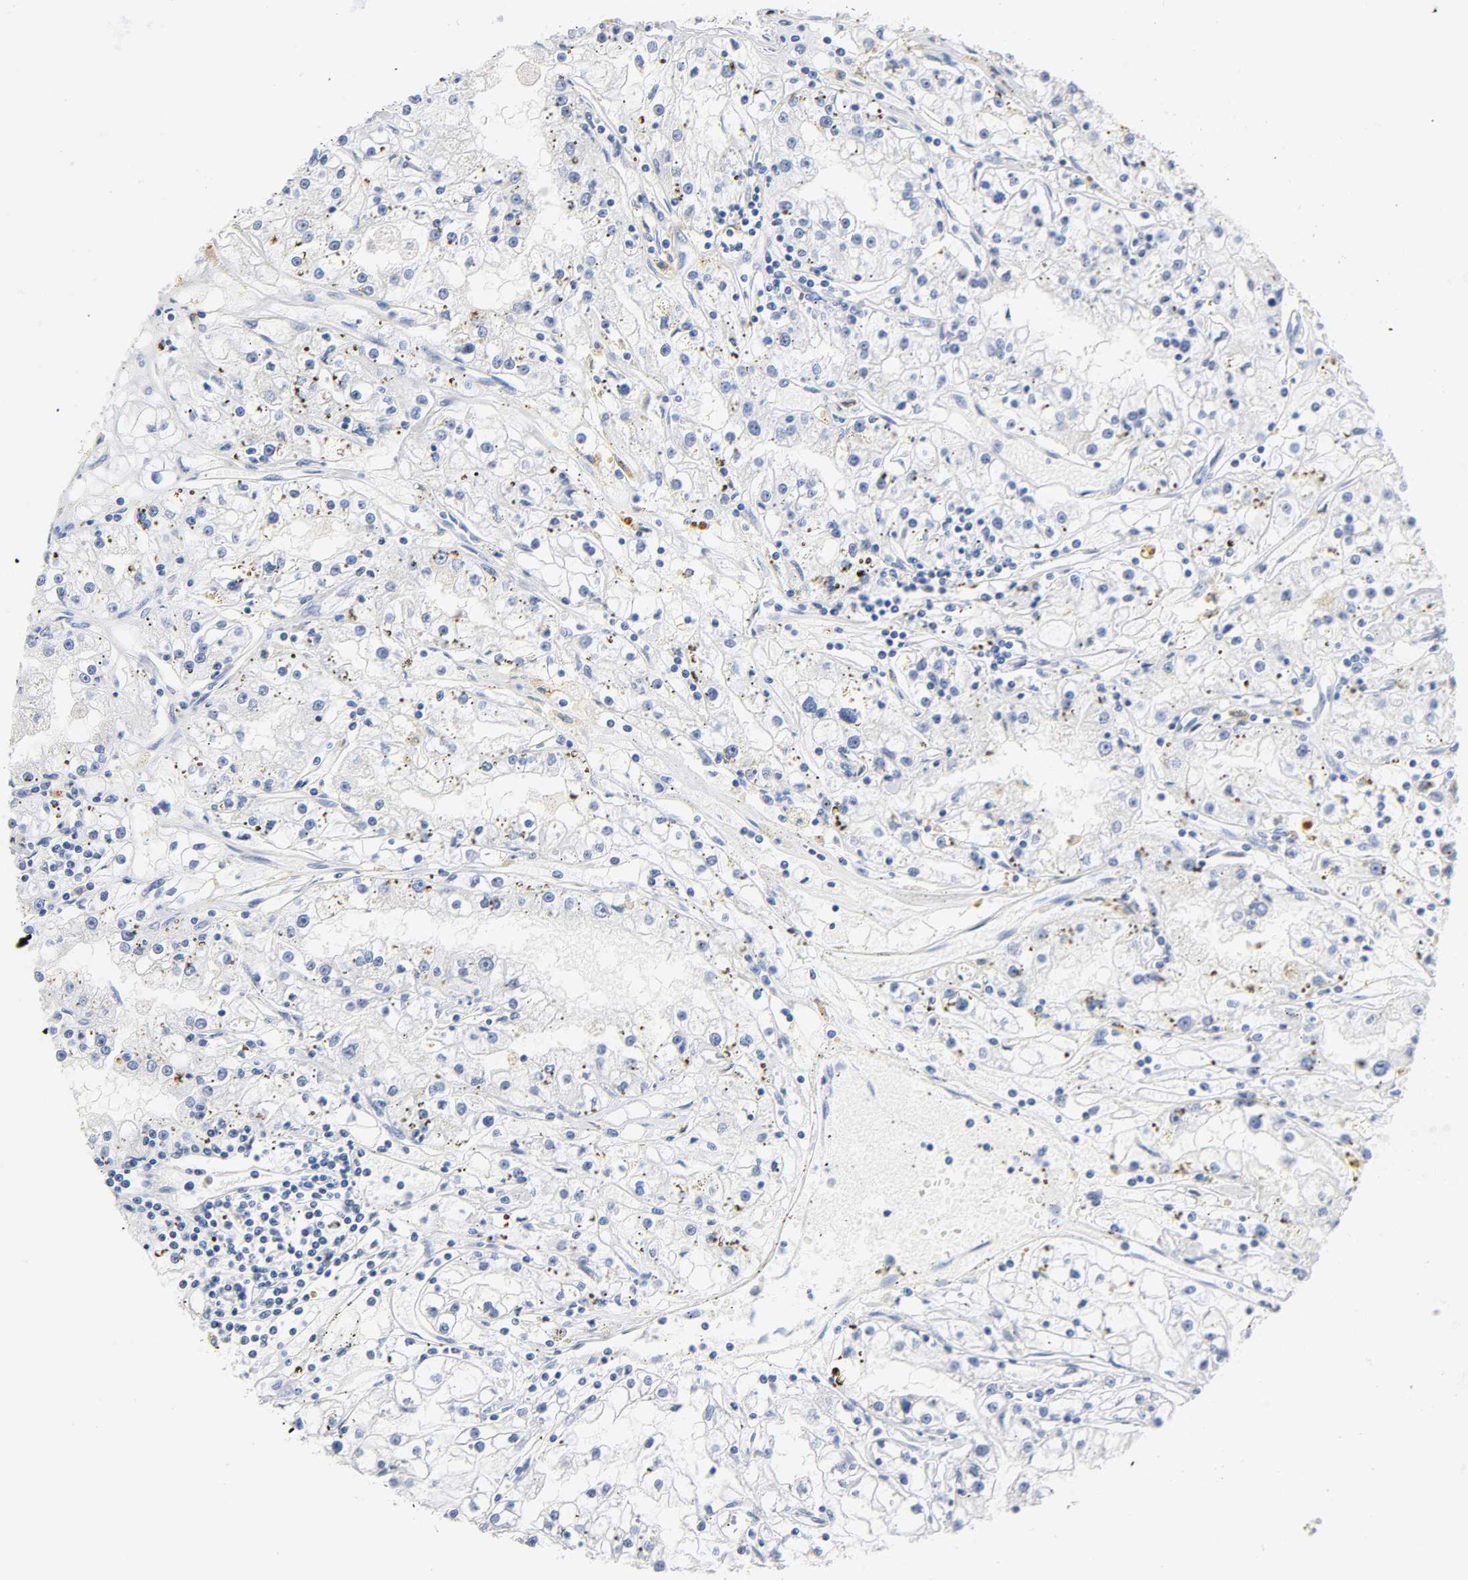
{"staining": {"intensity": "negative", "quantity": "none", "location": "none"}, "tissue": "renal cancer", "cell_type": "Tumor cells", "image_type": "cancer", "snomed": [{"axis": "morphology", "description": "Adenocarcinoma, NOS"}, {"axis": "topography", "description": "Kidney"}], "caption": "Tumor cells are negative for protein expression in human renal cancer. (DAB (3,3'-diaminobenzidine) immunohistochemistry visualized using brightfield microscopy, high magnification).", "gene": "MALT1", "patient": {"sex": "male", "age": 56}}